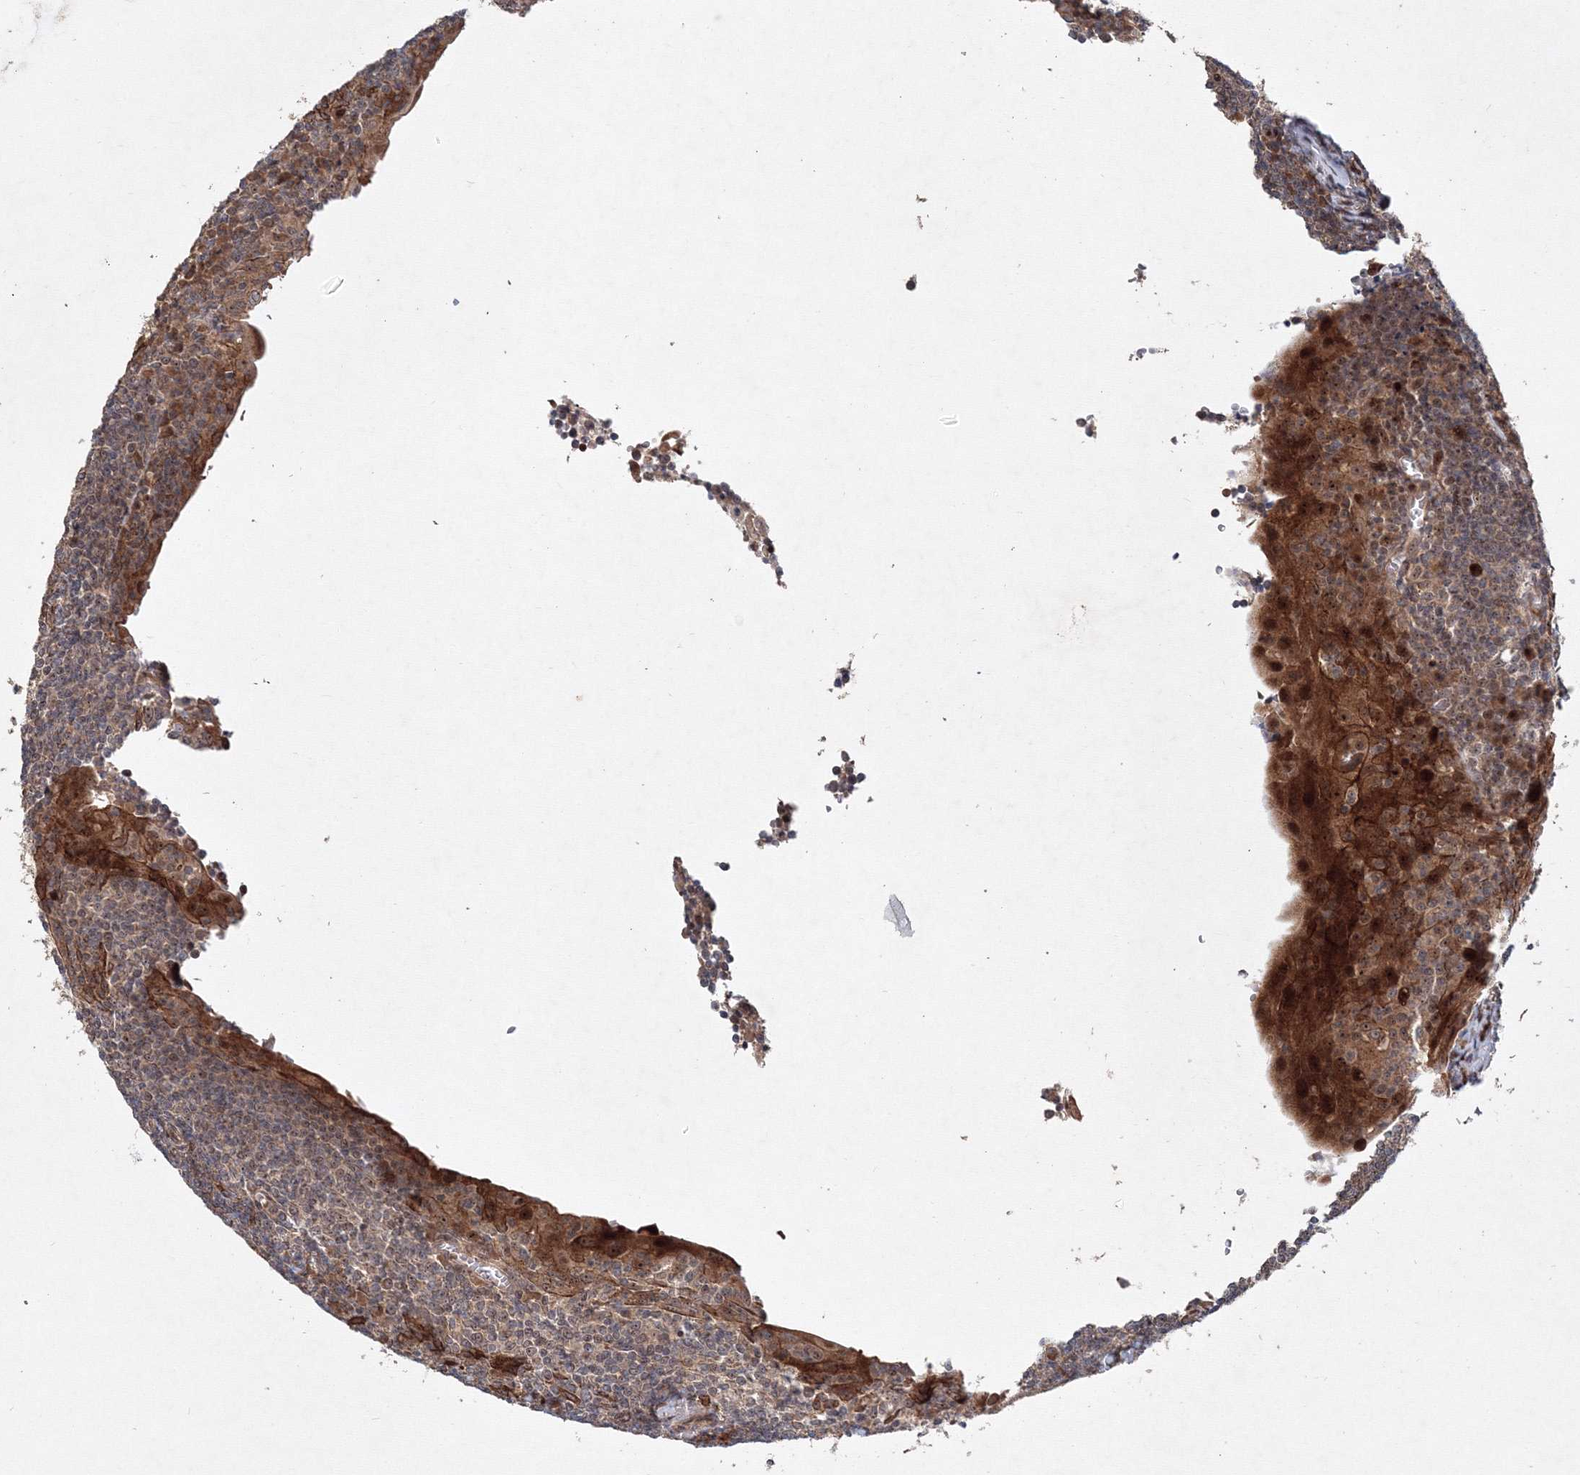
{"staining": {"intensity": "weak", "quantity": ">75%", "location": "cytoplasmic/membranous,nuclear"}, "tissue": "tonsil", "cell_type": "Germinal center cells", "image_type": "normal", "snomed": [{"axis": "morphology", "description": "Normal tissue, NOS"}, {"axis": "topography", "description": "Tonsil"}], "caption": "This is a histology image of immunohistochemistry (IHC) staining of unremarkable tonsil, which shows weak expression in the cytoplasmic/membranous,nuclear of germinal center cells.", "gene": "ANKAR", "patient": {"sex": "male", "age": 37}}